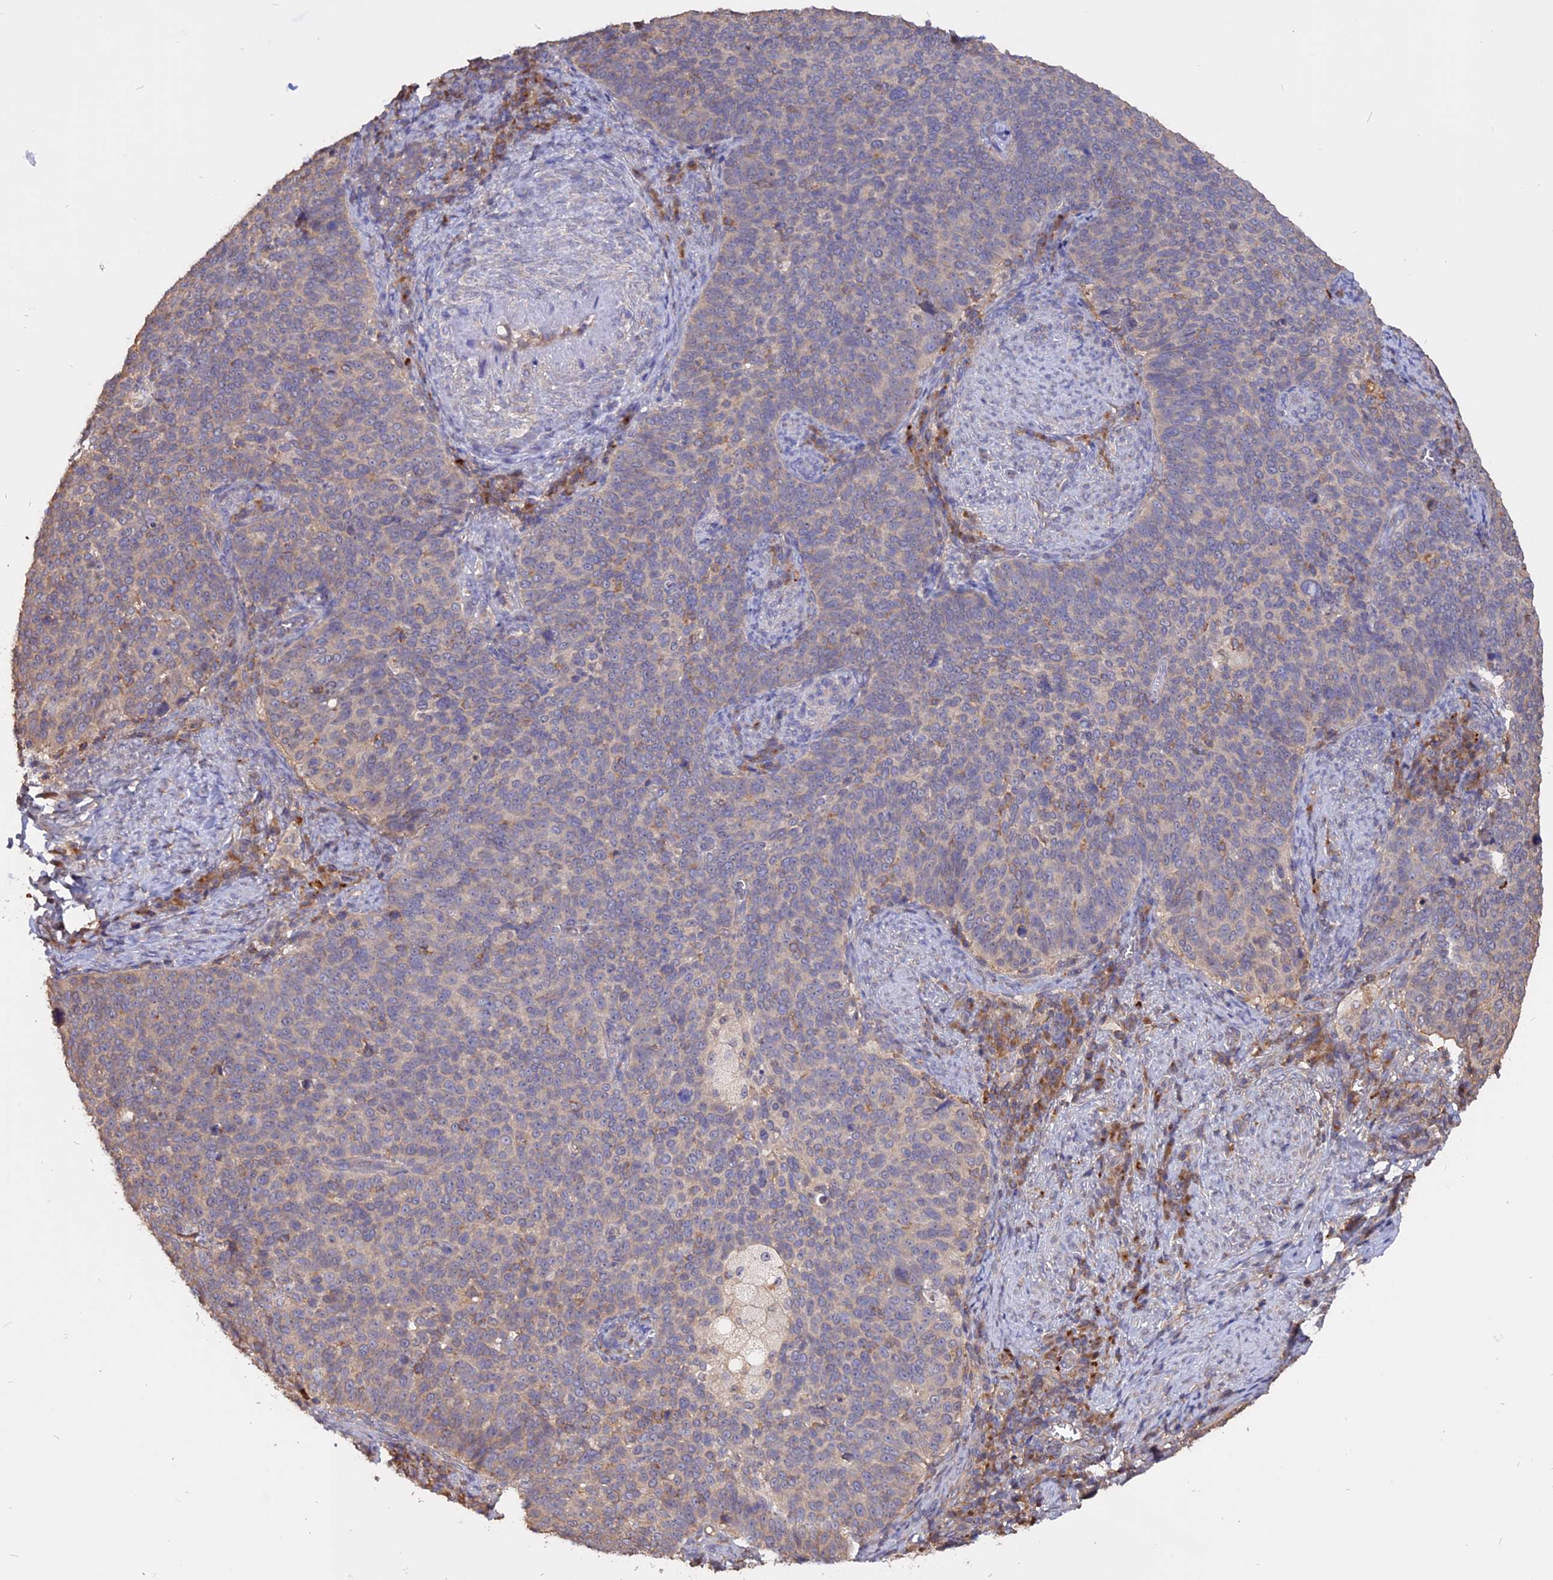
{"staining": {"intensity": "weak", "quantity": "25%-75%", "location": "cytoplasmic/membranous"}, "tissue": "cervical cancer", "cell_type": "Tumor cells", "image_type": "cancer", "snomed": [{"axis": "morphology", "description": "Normal tissue, NOS"}, {"axis": "morphology", "description": "Squamous cell carcinoma, NOS"}, {"axis": "topography", "description": "Cervix"}], "caption": "Immunohistochemical staining of cervical cancer (squamous cell carcinoma) demonstrates low levels of weak cytoplasmic/membranous expression in about 25%-75% of tumor cells.", "gene": "CARMIL2", "patient": {"sex": "female", "age": 39}}